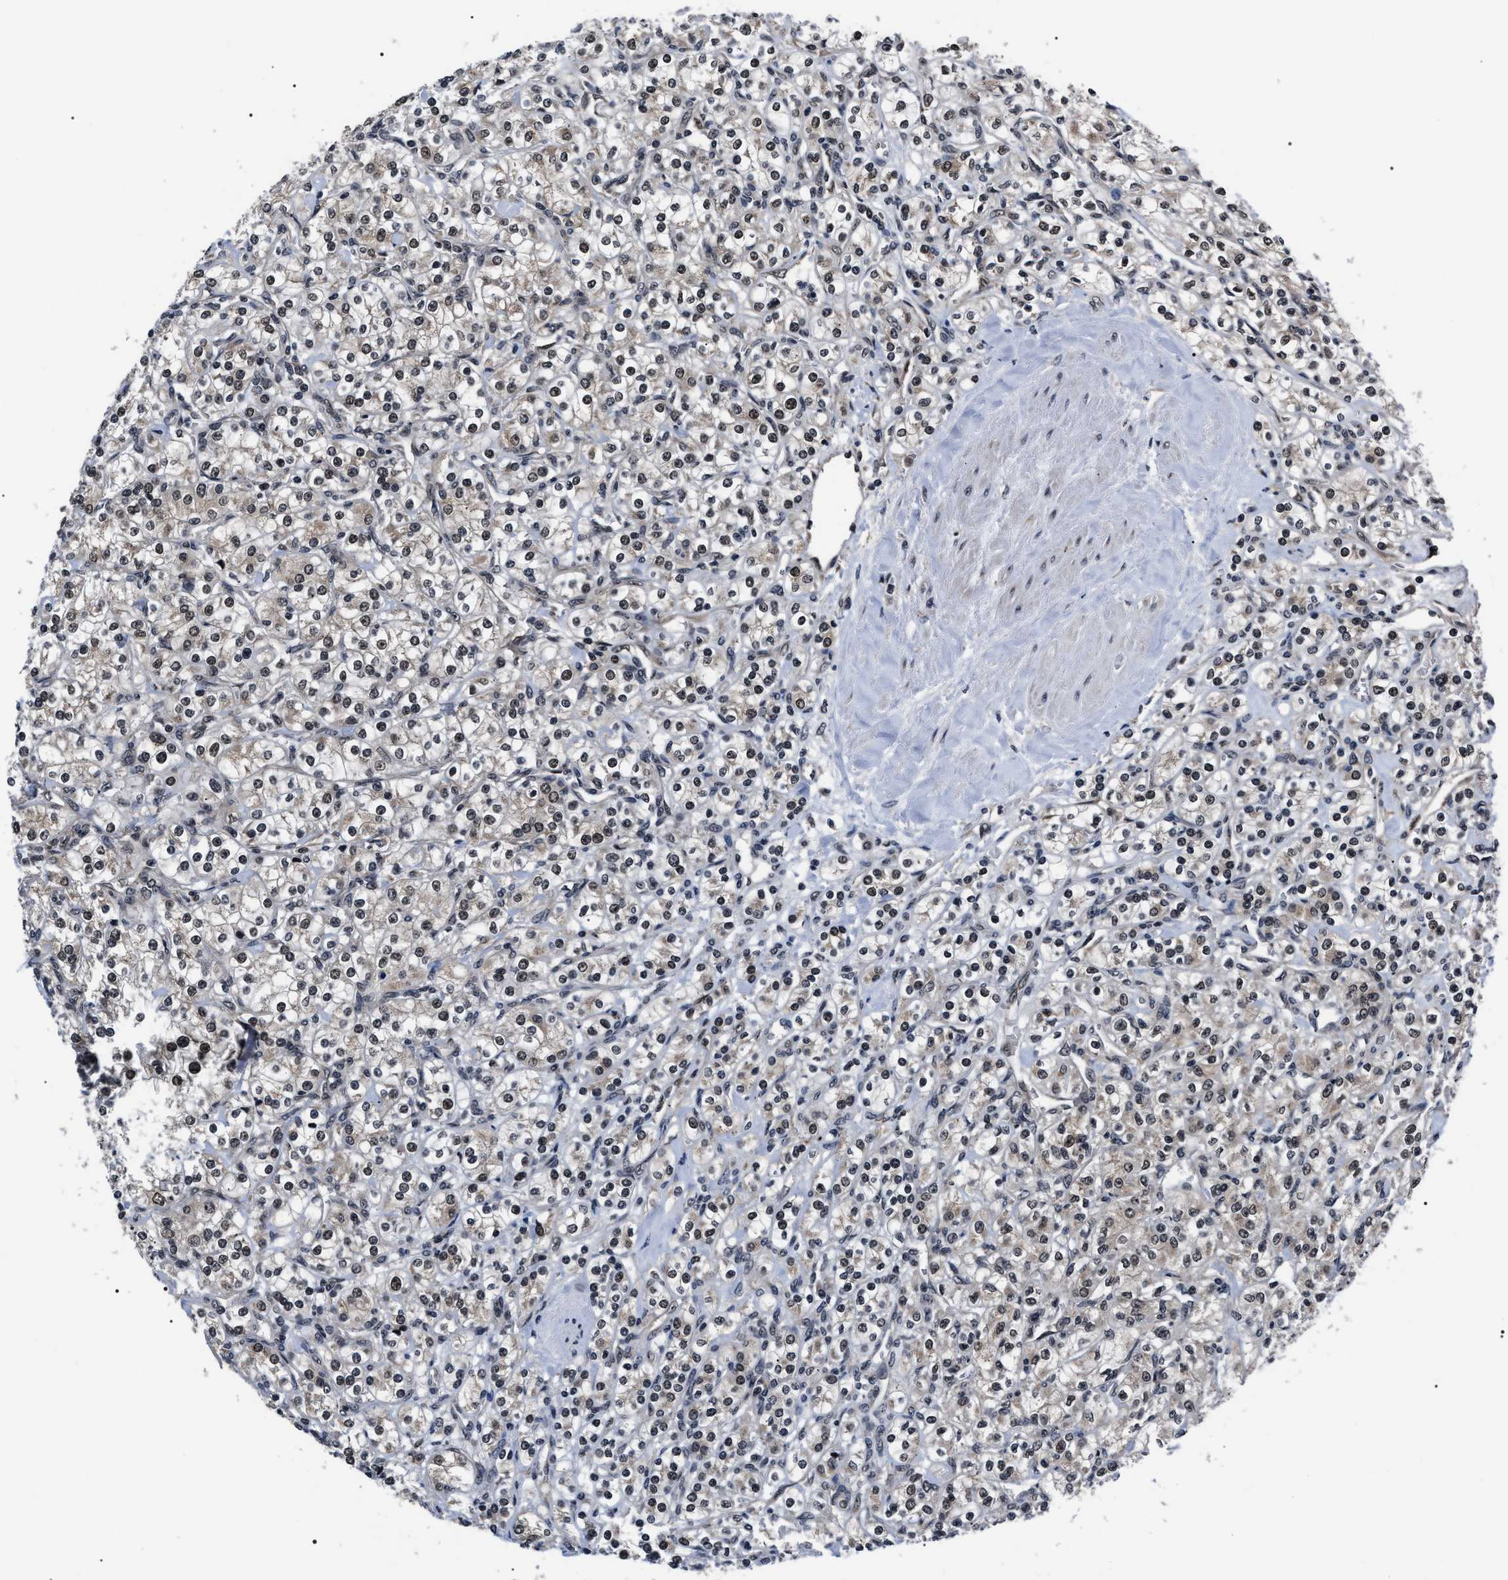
{"staining": {"intensity": "moderate", "quantity": ">75%", "location": "nuclear"}, "tissue": "renal cancer", "cell_type": "Tumor cells", "image_type": "cancer", "snomed": [{"axis": "morphology", "description": "Adenocarcinoma, NOS"}, {"axis": "topography", "description": "Kidney"}], "caption": "The photomicrograph displays immunohistochemical staining of renal cancer. There is moderate nuclear staining is present in approximately >75% of tumor cells. The protein is shown in brown color, while the nuclei are stained blue.", "gene": "CSNK2A1", "patient": {"sex": "male", "age": 77}}